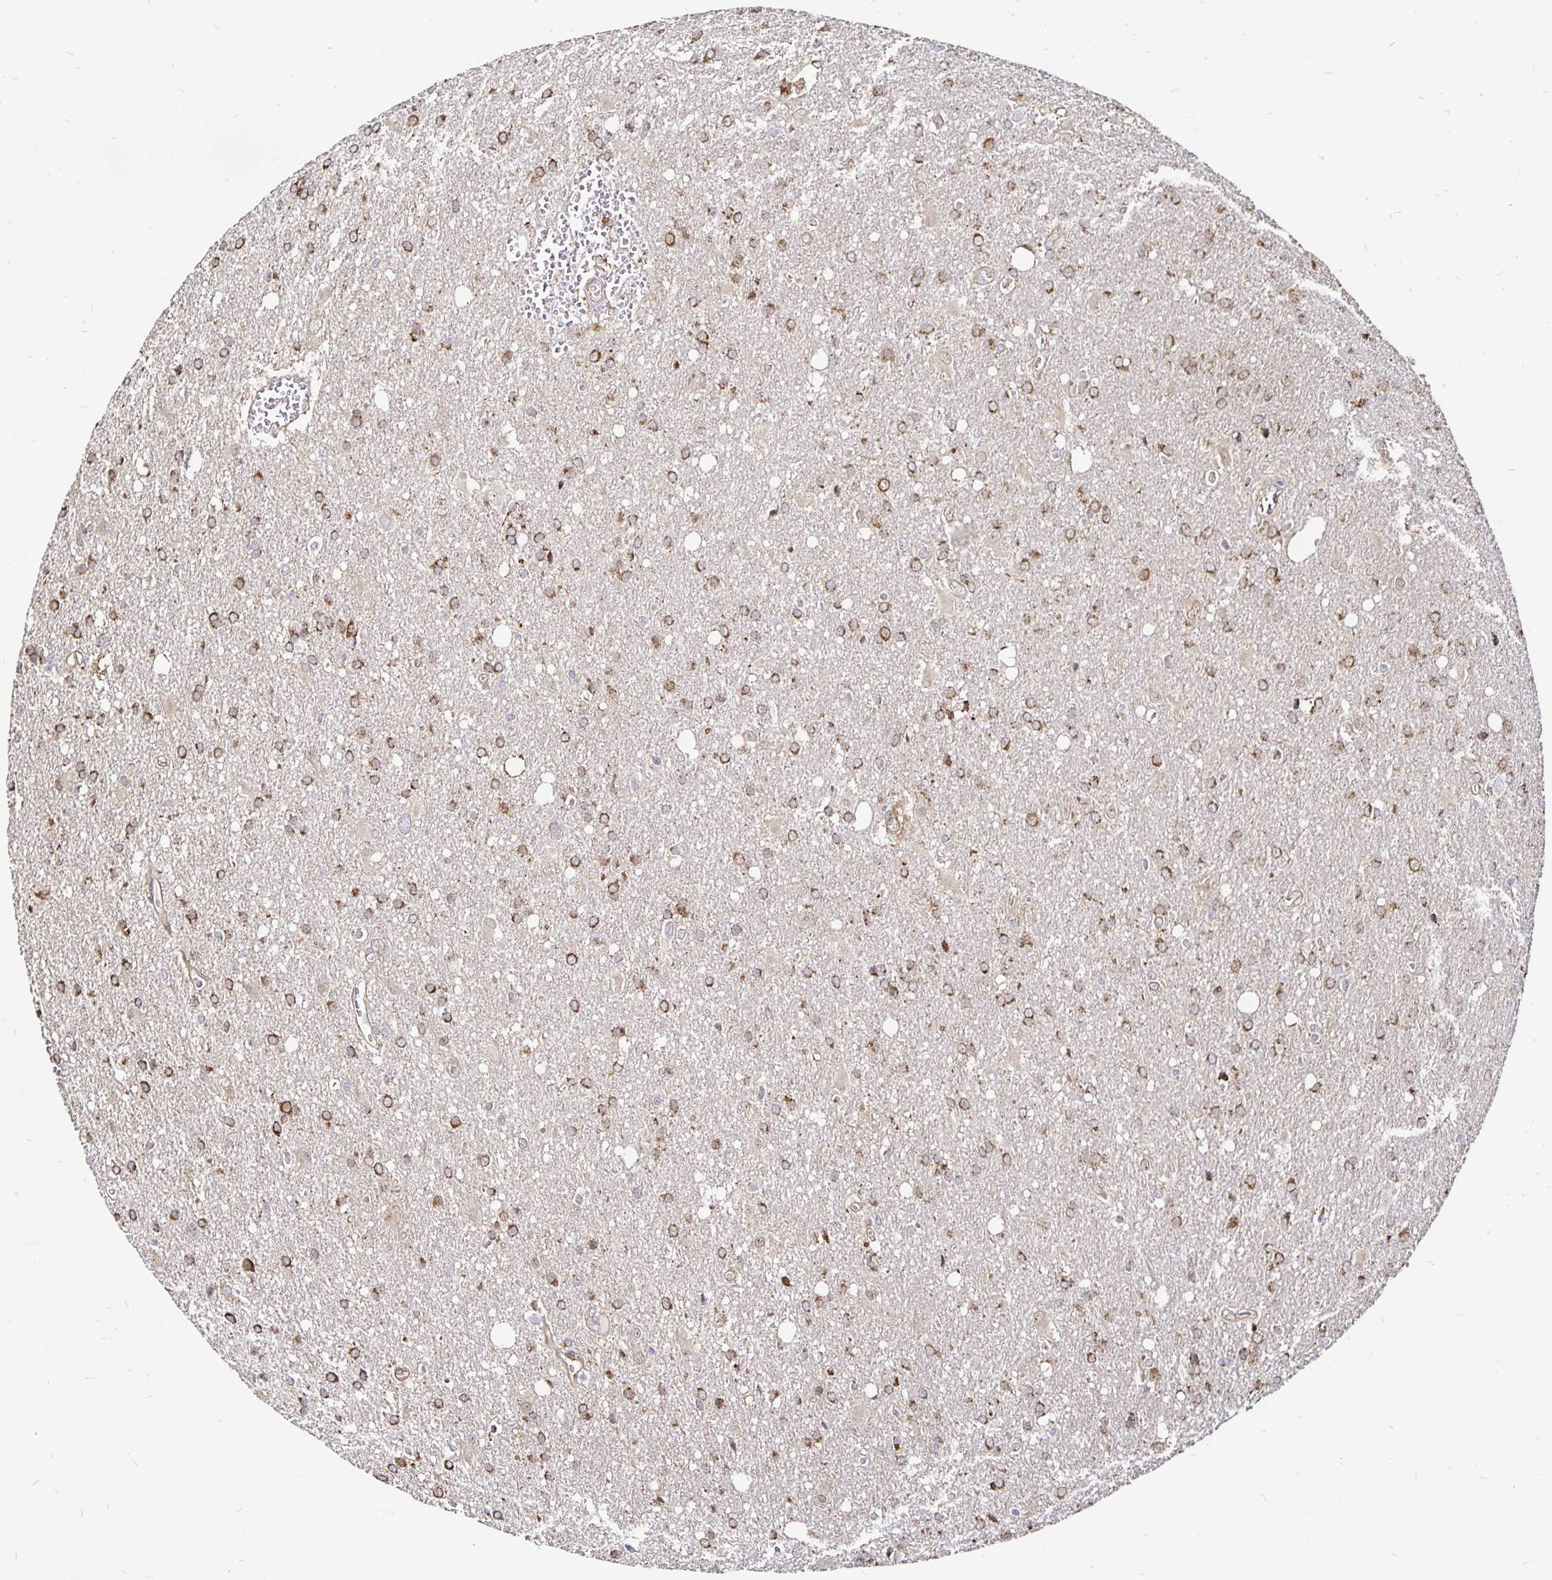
{"staining": {"intensity": "moderate", "quantity": ">75%", "location": "cytoplasmic/membranous"}, "tissue": "glioma", "cell_type": "Tumor cells", "image_type": "cancer", "snomed": [{"axis": "morphology", "description": "Glioma, malignant, Low grade"}, {"axis": "topography", "description": "Brain"}], "caption": "An image of glioma stained for a protein shows moderate cytoplasmic/membranous brown staining in tumor cells.", "gene": "CYP27A1", "patient": {"sex": "male", "age": 66}}